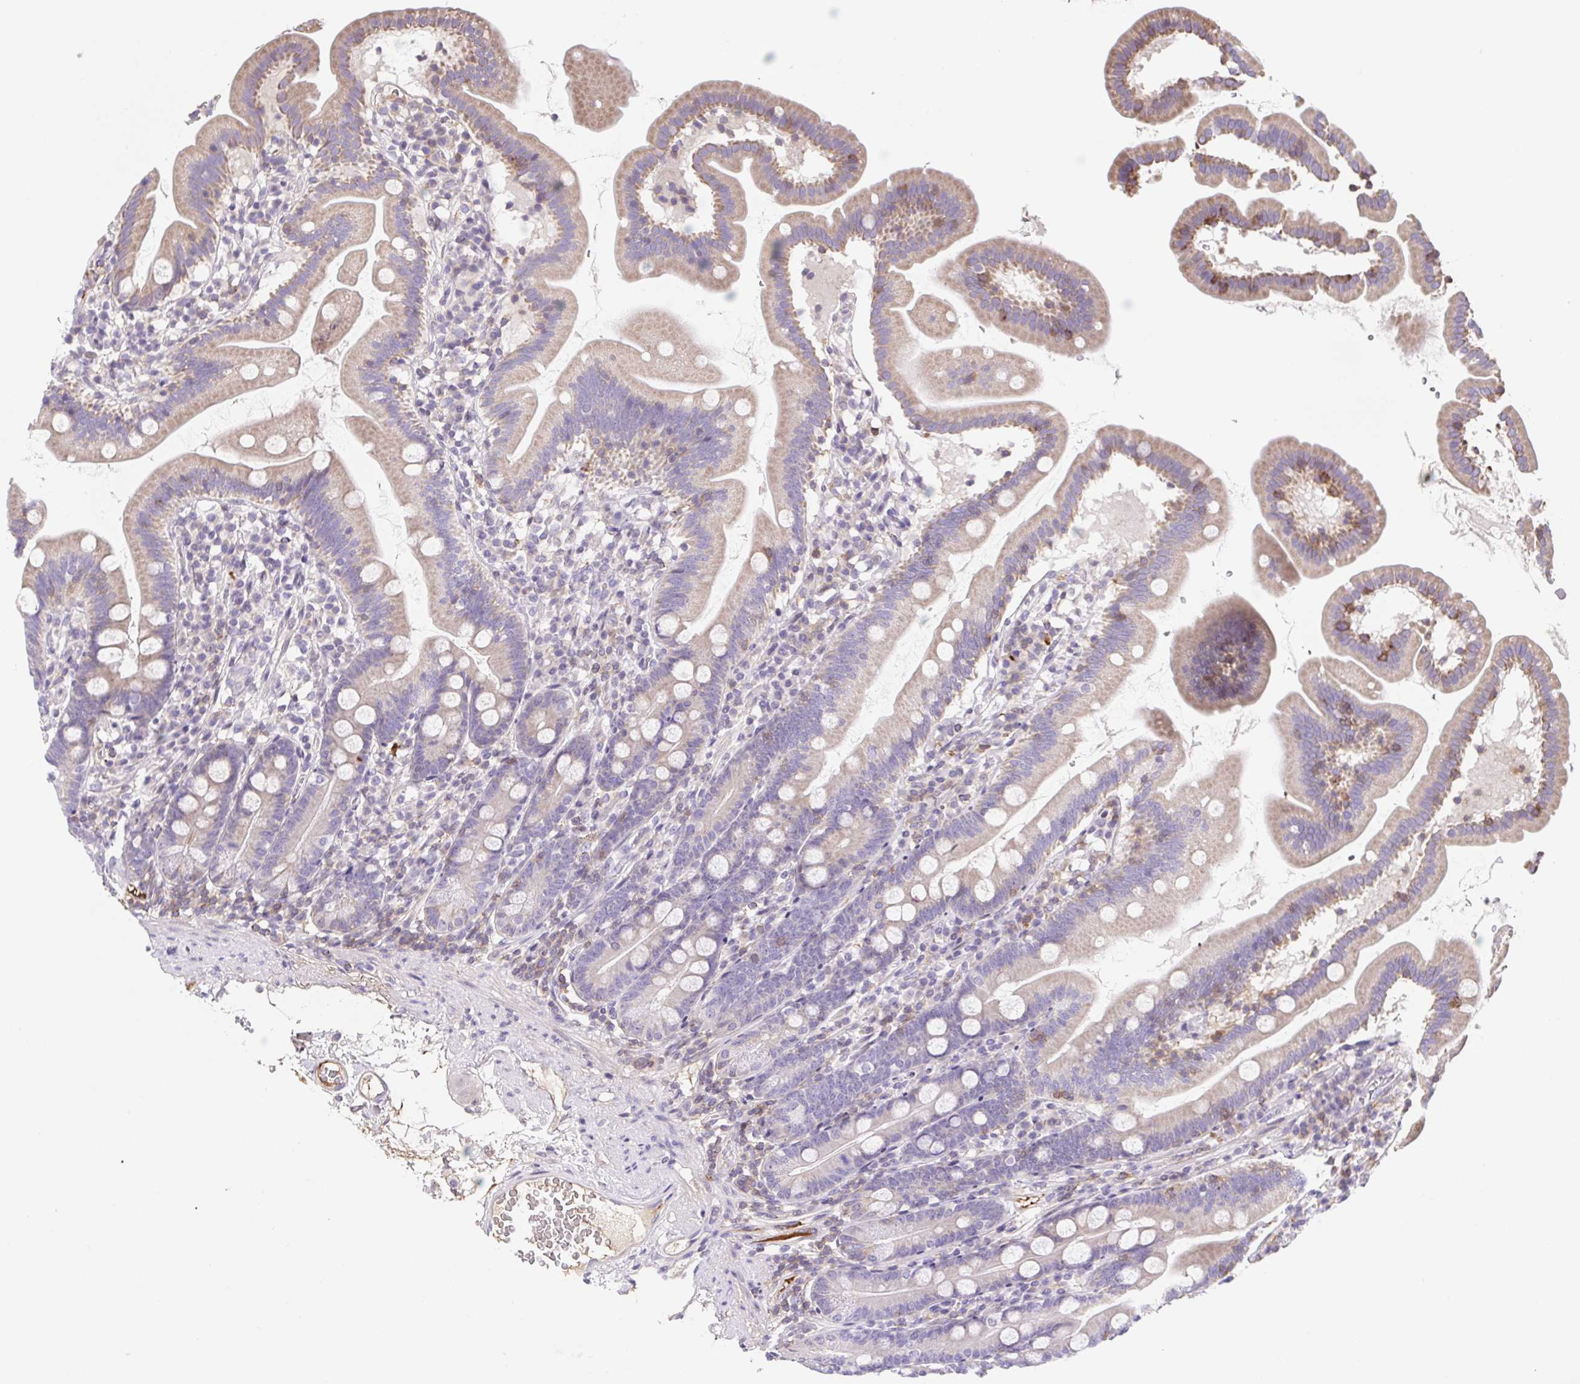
{"staining": {"intensity": "weak", "quantity": "25%-75%", "location": "cytoplasmic/membranous"}, "tissue": "duodenum", "cell_type": "Glandular cells", "image_type": "normal", "snomed": [{"axis": "morphology", "description": "Normal tissue, NOS"}, {"axis": "topography", "description": "Duodenum"}], "caption": "Duodenum stained with immunohistochemistry (IHC) demonstrates weak cytoplasmic/membranous positivity in approximately 25%-75% of glandular cells. (DAB = brown stain, brightfield microscopy at high magnification).", "gene": "TPRG1", "patient": {"sex": "female", "age": 67}}